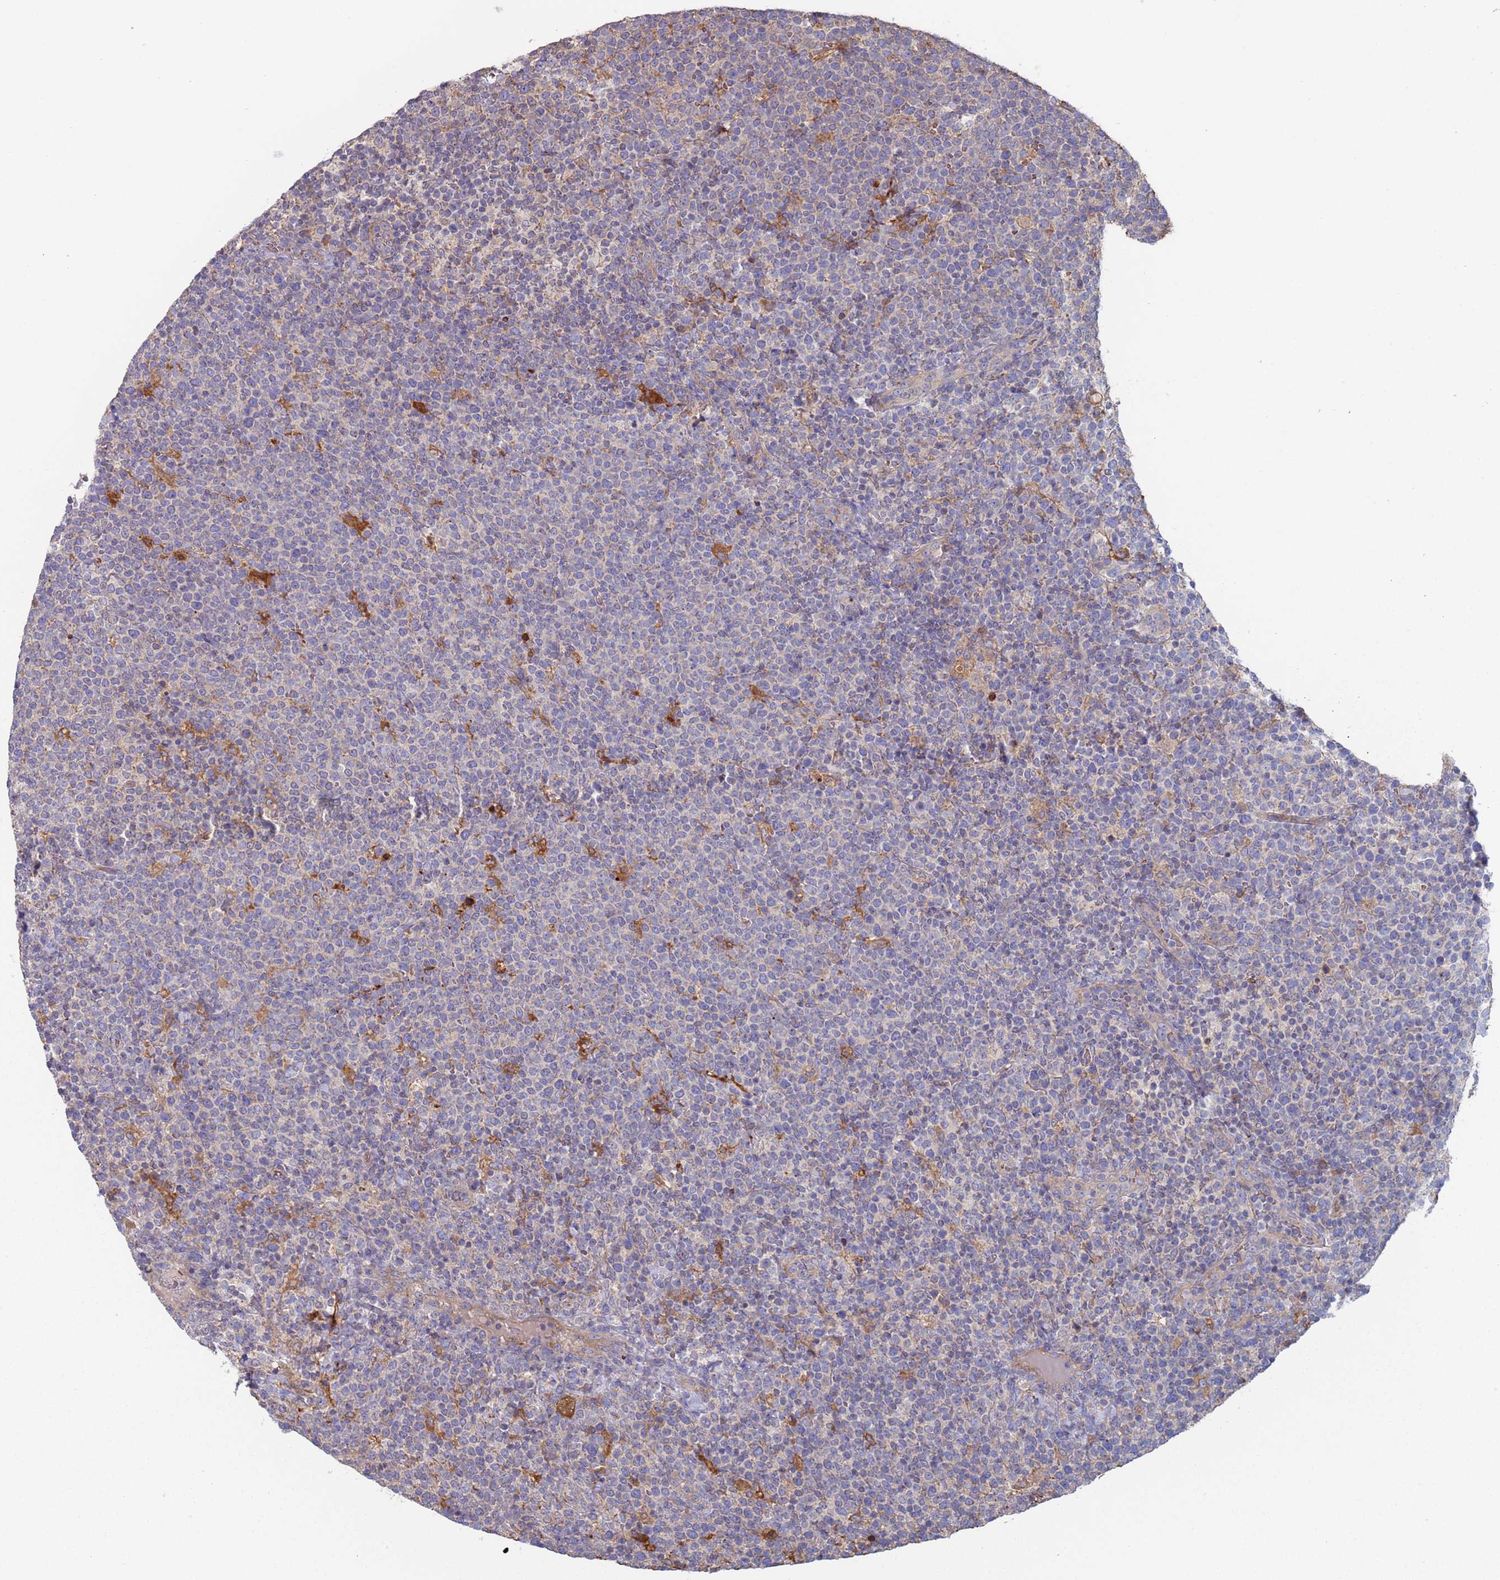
{"staining": {"intensity": "negative", "quantity": "none", "location": "none"}, "tissue": "lymphoma", "cell_type": "Tumor cells", "image_type": "cancer", "snomed": [{"axis": "morphology", "description": "Malignant lymphoma, non-Hodgkin's type, High grade"}, {"axis": "topography", "description": "Lymph node"}], "caption": "Immunohistochemical staining of human lymphoma reveals no significant expression in tumor cells.", "gene": "MALRD1", "patient": {"sex": "male", "age": 61}}